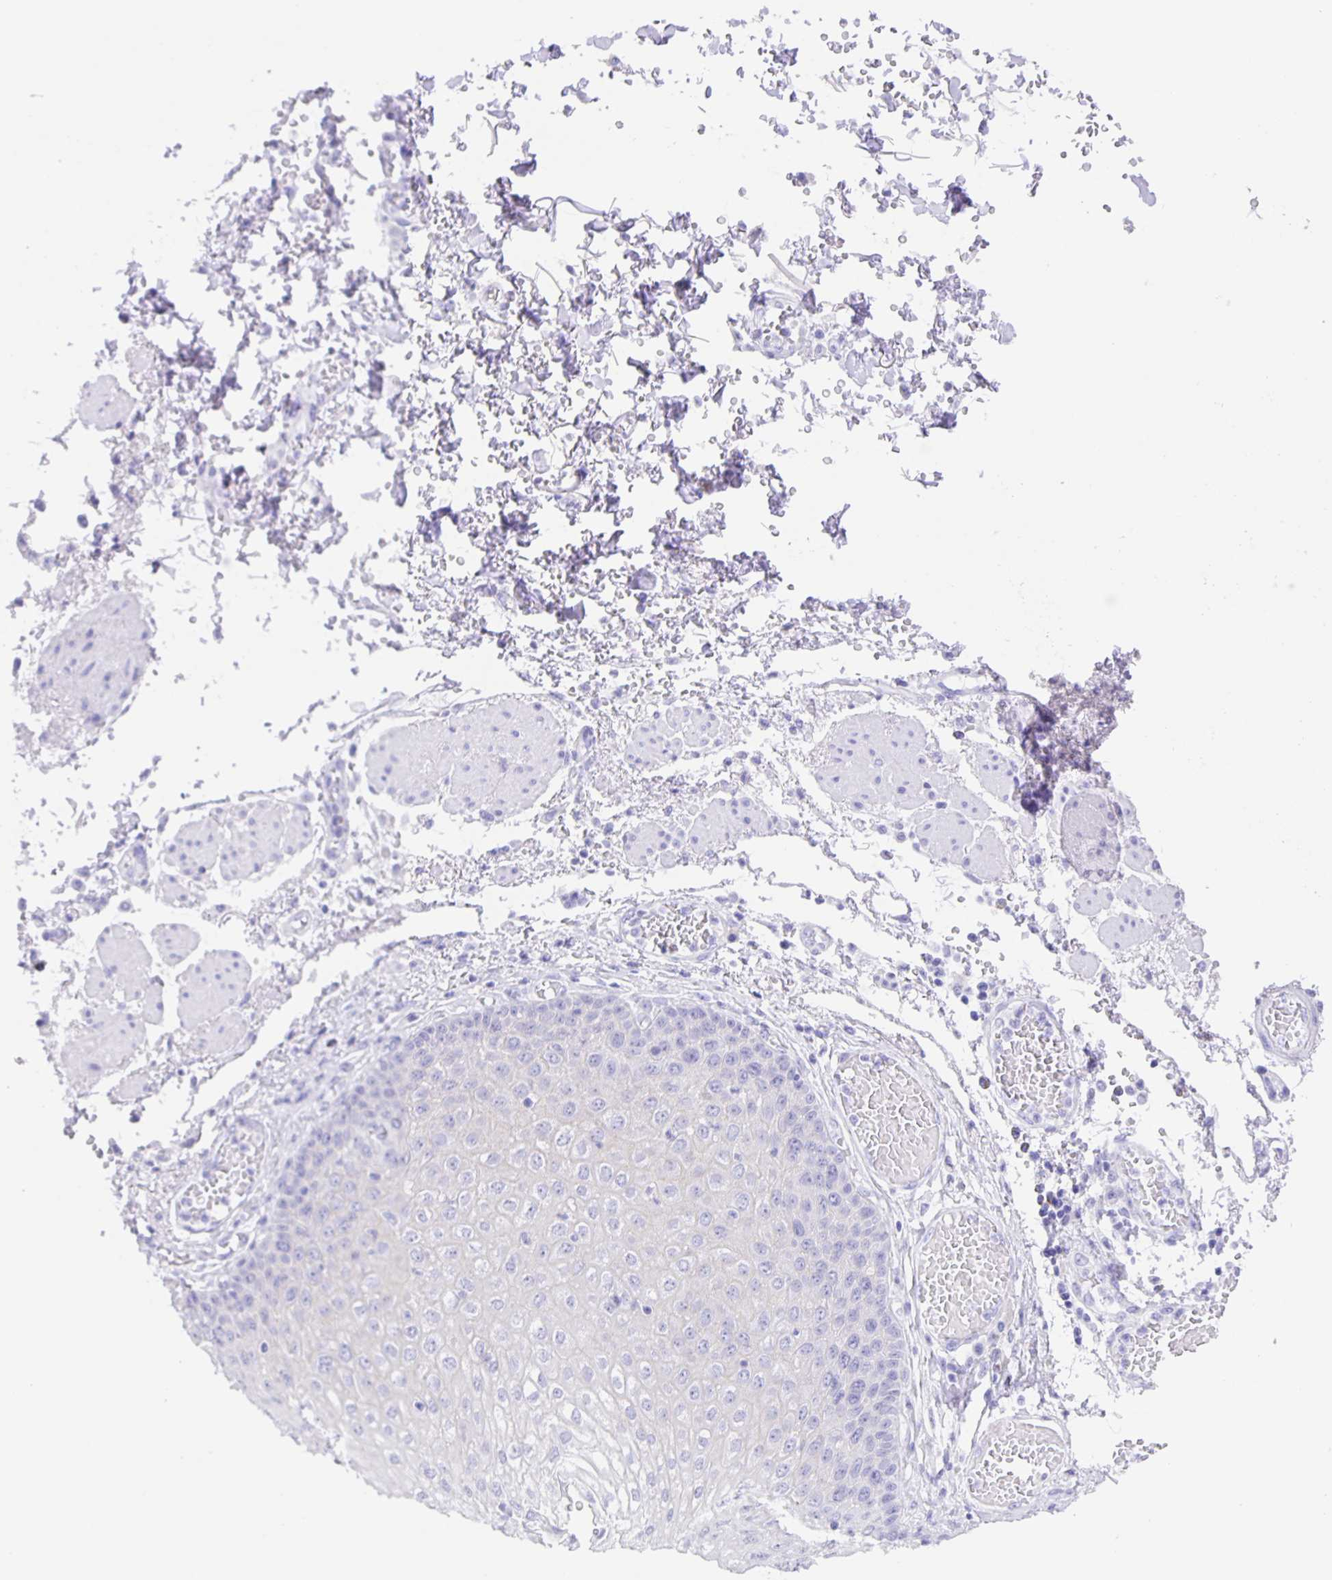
{"staining": {"intensity": "negative", "quantity": "none", "location": "none"}, "tissue": "esophagus", "cell_type": "Squamous epithelial cells", "image_type": "normal", "snomed": [{"axis": "morphology", "description": "Normal tissue, NOS"}, {"axis": "morphology", "description": "Adenocarcinoma, NOS"}, {"axis": "topography", "description": "Esophagus"}], "caption": "This is a histopathology image of immunohistochemistry staining of normal esophagus, which shows no positivity in squamous epithelial cells.", "gene": "GUCA2A", "patient": {"sex": "male", "age": 81}}